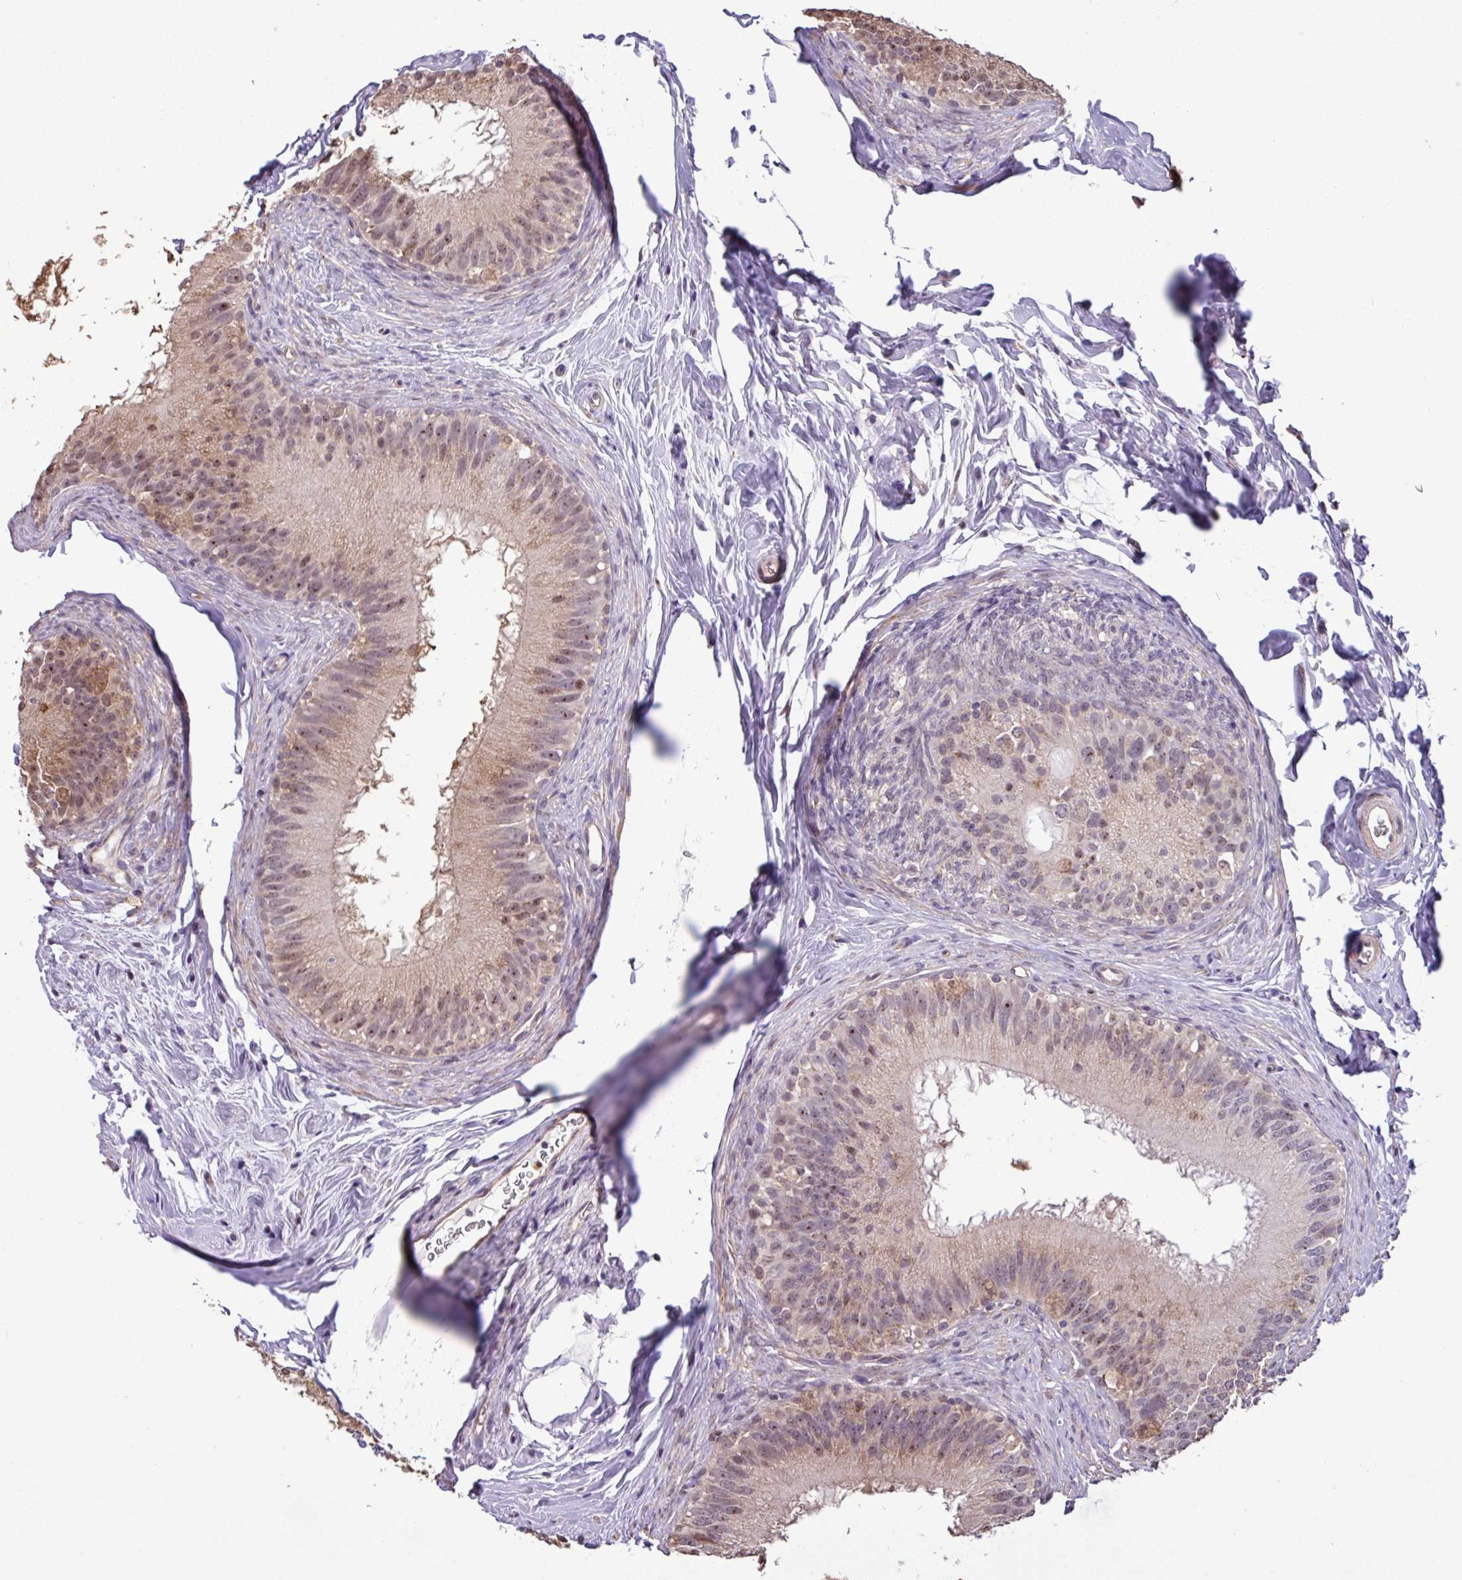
{"staining": {"intensity": "moderate", "quantity": "<25%", "location": "cytoplasmic/membranous,nuclear"}, "tissue": "epididymis", "cell_type": "Glandular cells", "image_type": "normal", "snomed": [{"axis": "morphology", "description": "Normal tissue, NOS"}, {"axis": "topography", "description": "Epididymis"}], "caption": "Protein expression by immunohistochemistry (IHC) displays moderate cytoplasmic/membranous,nuclear staining in about <25% of glandular cells in benign epididymis. (brown staining indicates protein expression, while blue staining denotes nuclei).", "gene": "CHST11", "patient": {"sex": "male", "age": 38}}